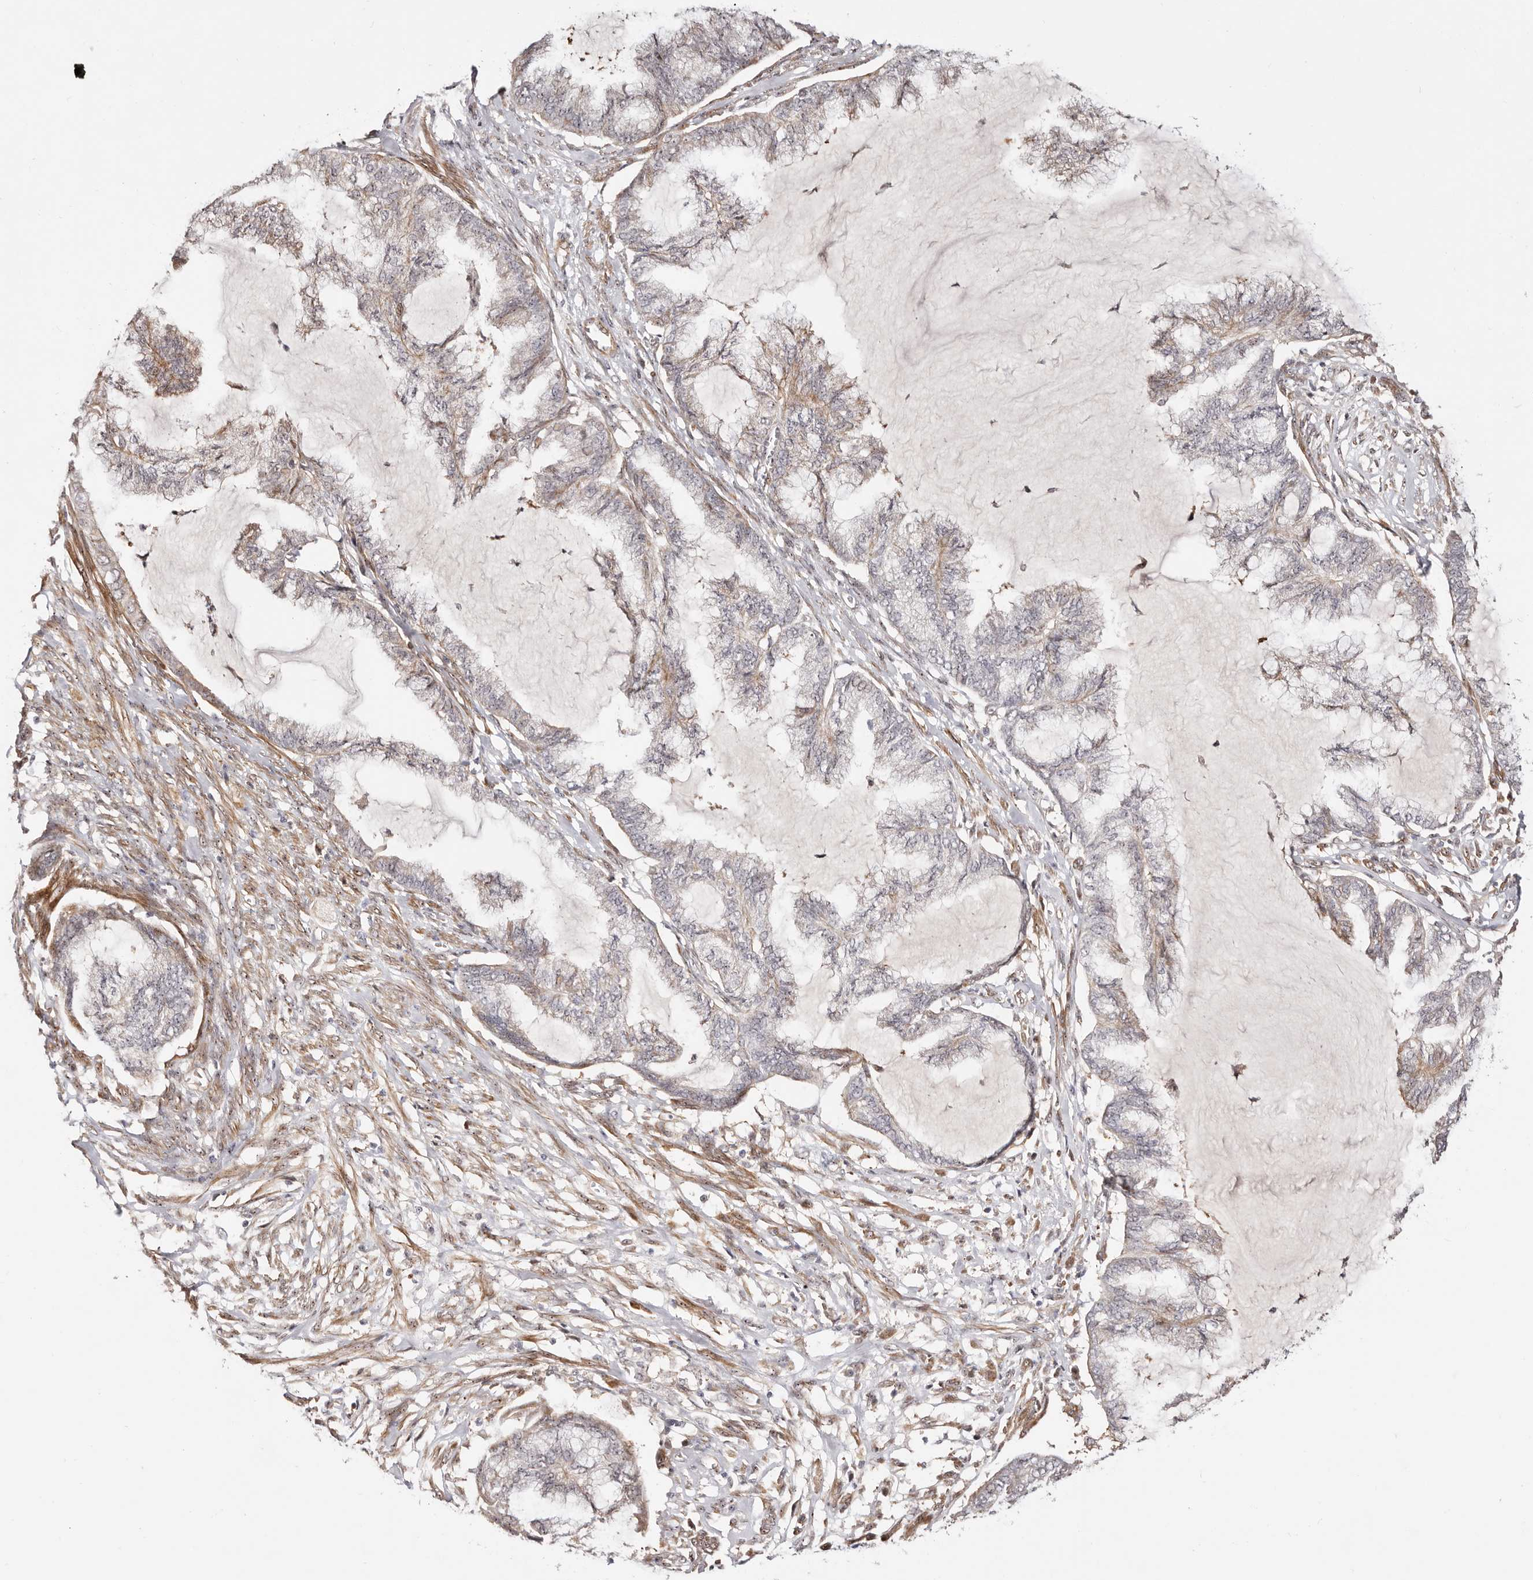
{"staining": {"intensity": "weak", "quantity": "<25%", "location": "cytoplasmic/membranous"}, "tissue": "endometrial cancer", "cell_type": "Tumor cells", "image_type": "cancer", "snomed": [{"axis": "morphology", "description": "Adenocarcinoma, NOS"}, {"axis": "topography", "description": "Endometrium"}], "caption": "This is a histopathology image of immunohistochemistry staining of adenocarcinoma (endometrial), which shows no positivity in tumor cells. (DAB (3,3'-diaminobenzidine) IHC visualized using brightfield microscopy, high magnification).", "gene": "ODF2L", "patient": {"sex": "female", "age": 86}}